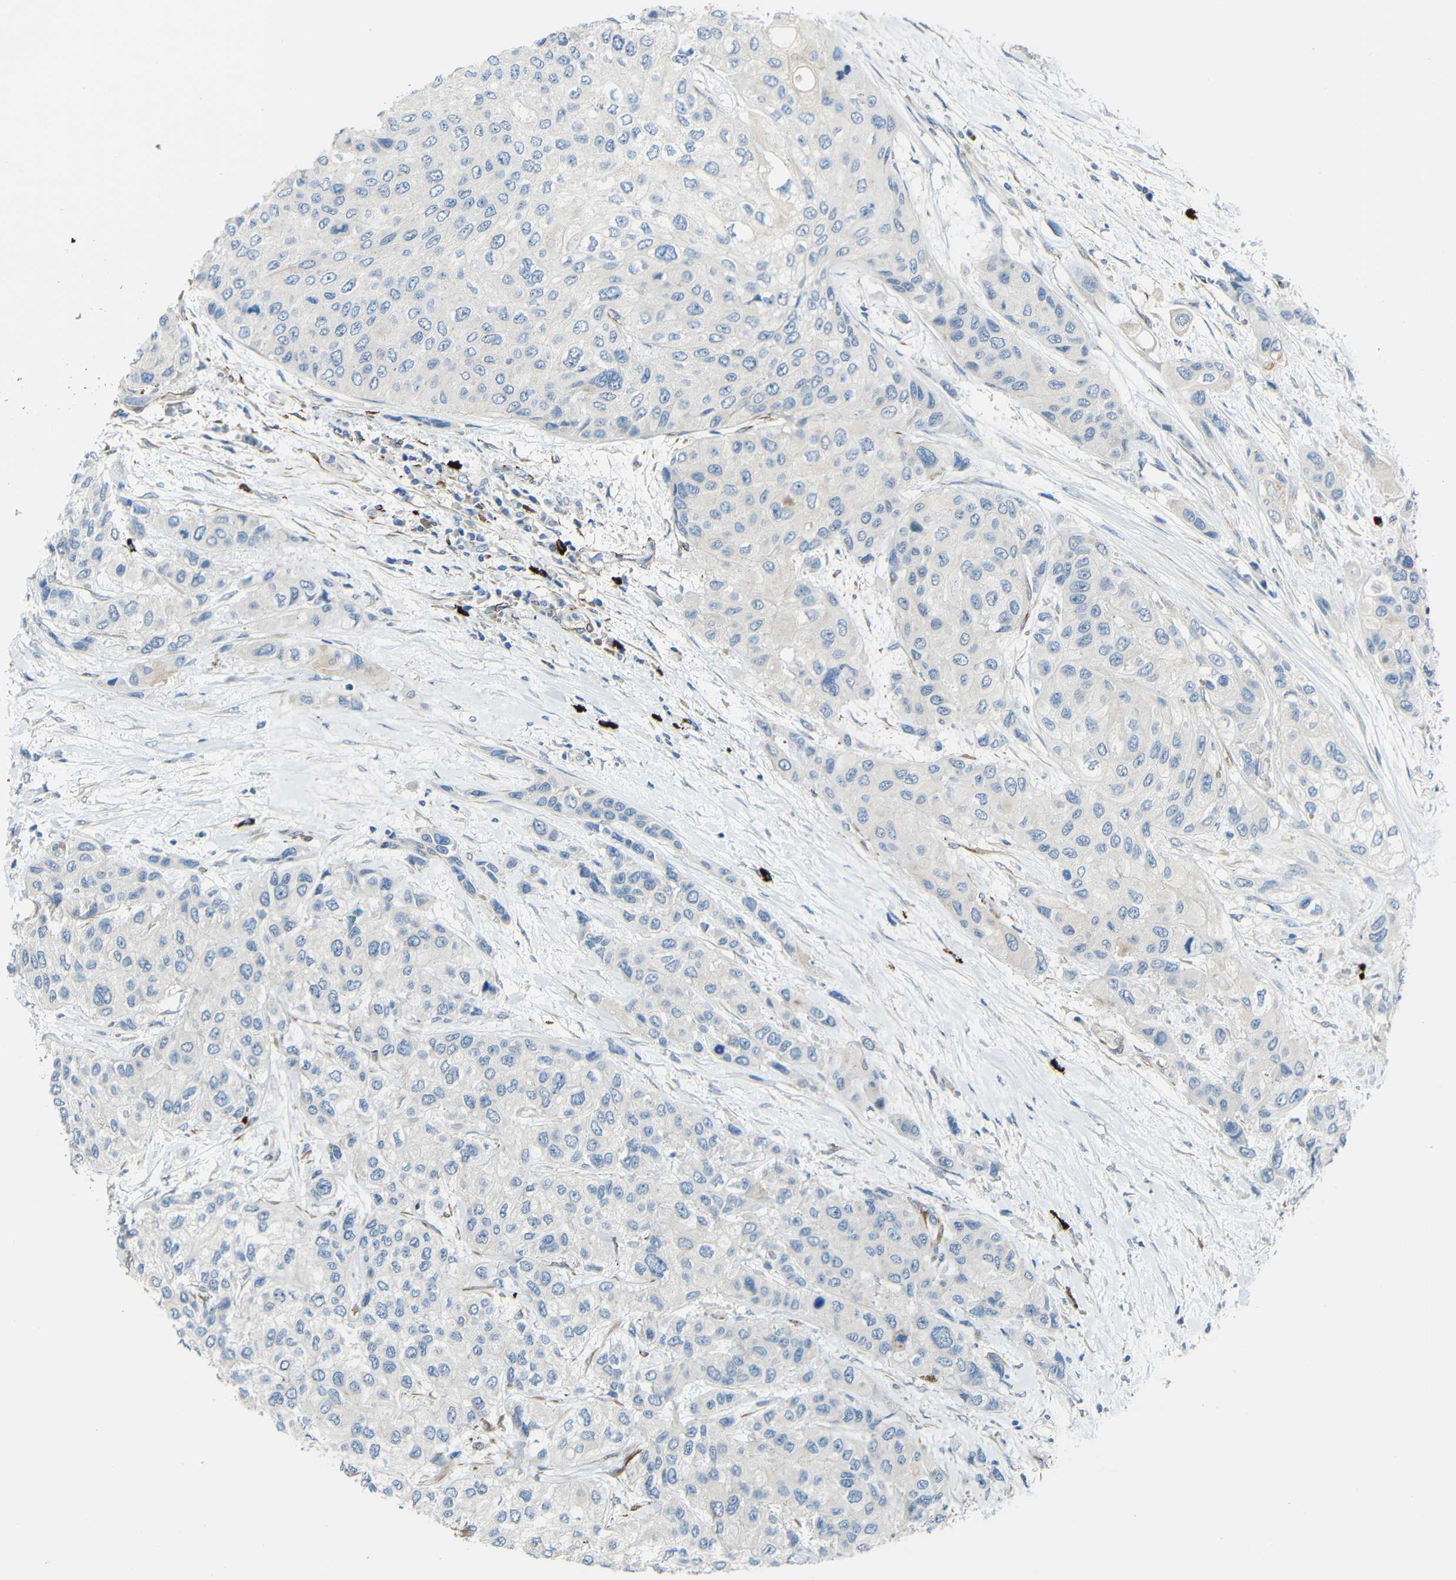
{"staining": {"intensity": "negative", "quantity": "none", "location": "none"}, "tissue": "urothelial cancer", "cell_type": "Tumor cells", "image_type": "cancer", "snomed": [{"axis": "morphology", "description": "Urothelial carcinoma, High grade"}, {"axis": "topography", "description": "Urinary bladder"}], "caption": "Histopathology image shows no significant protein expression in tumor cells of urothelial carcinoma (high-grade).", "gene": "DCLK1", "patient": {"sex": "female", "age": 56}}